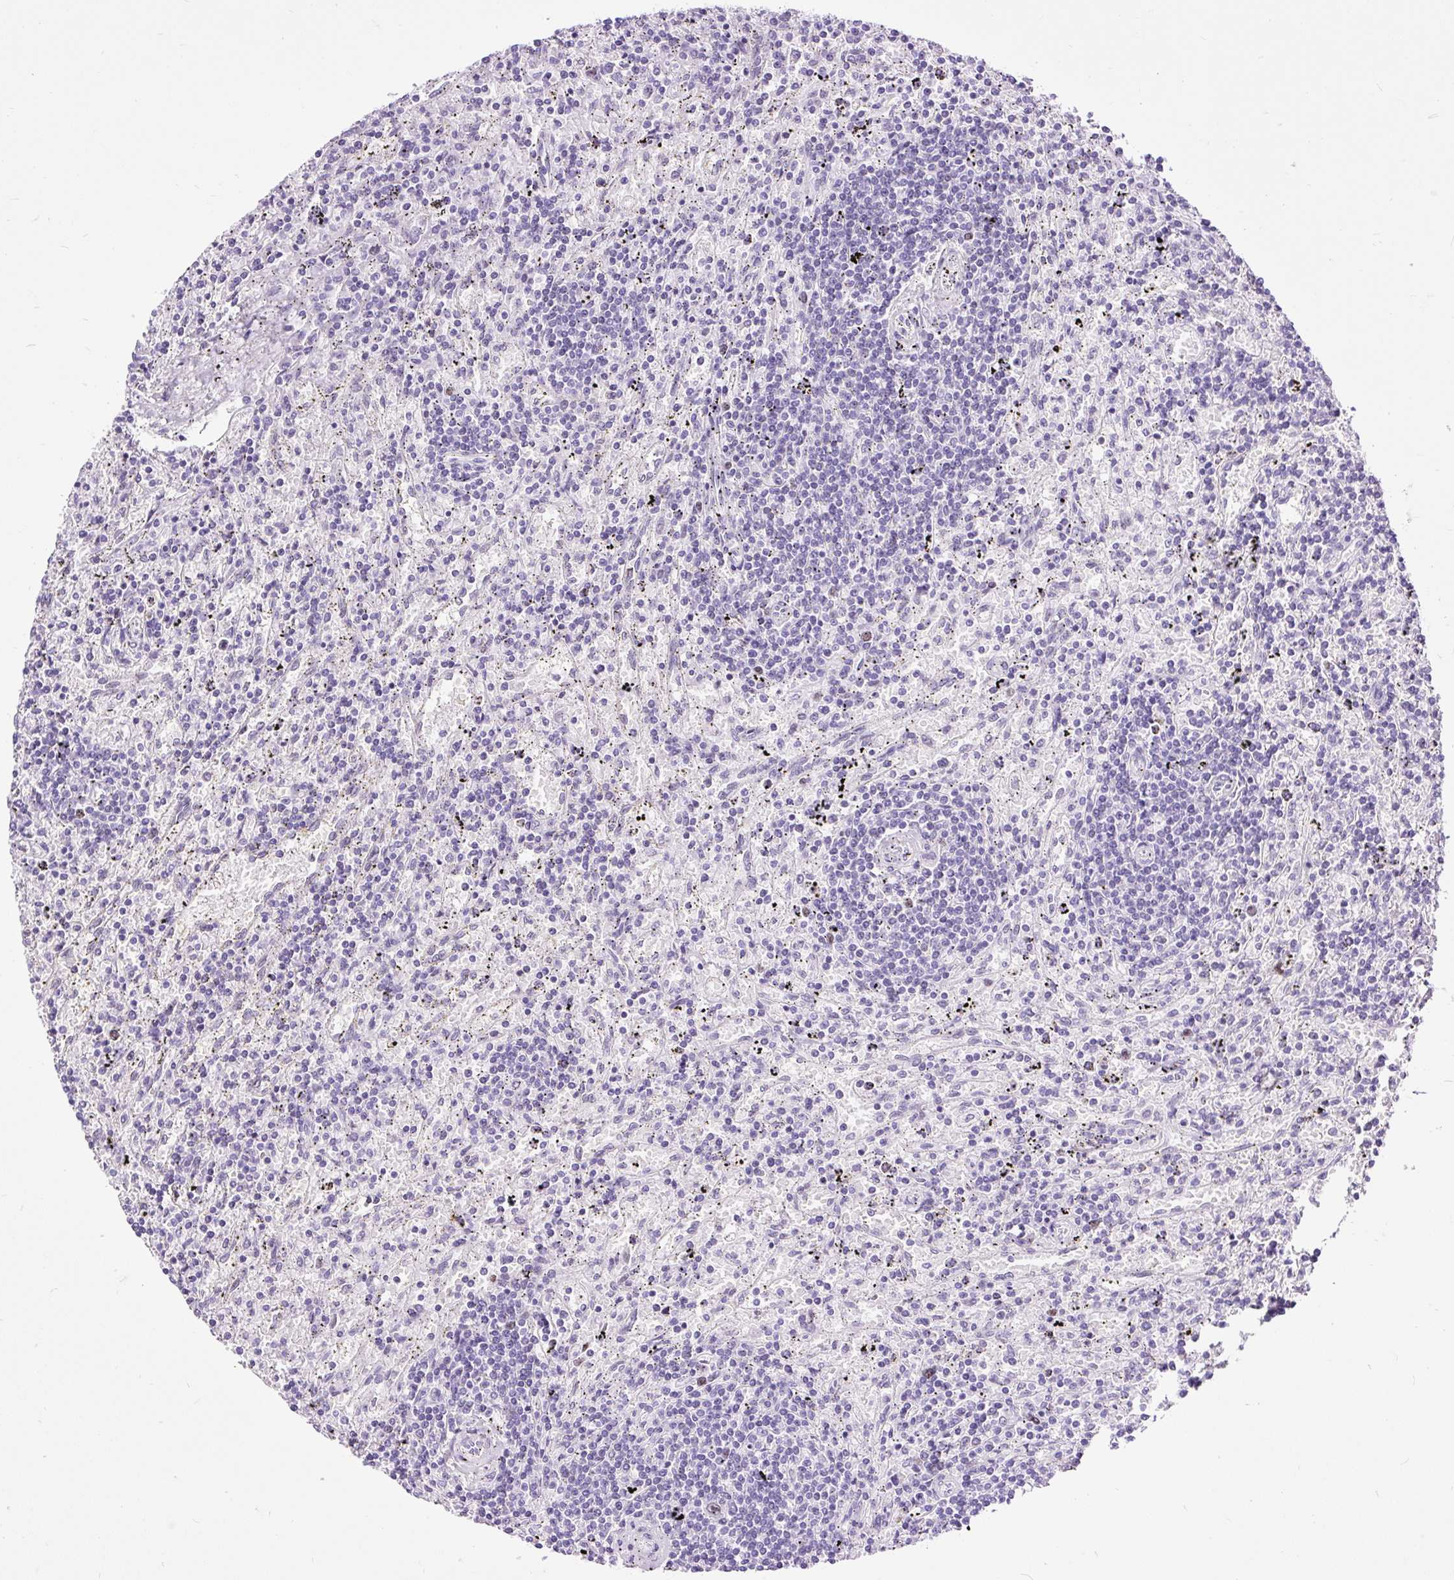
{"staining": {"intensity": "negative", "quantity": "none", "location": "none"}, "tissue": "lymphoma", "cell_type": "Tumor cells", "image_type": "cancer", "snomed": [{"axis": "morphology", "description": "Malignant lymphoma, non-Hodgkin's type, Low grade"}, {"axis": "topography", "description": "Spleen"}], "caption": "Tumor cells are negative for protein expression in human lymphoma. (DAB immunohistochemistry (IHC), high magnification).", "gene": "RACGAP1", "patient": {"sex": "male", "age": 76}}